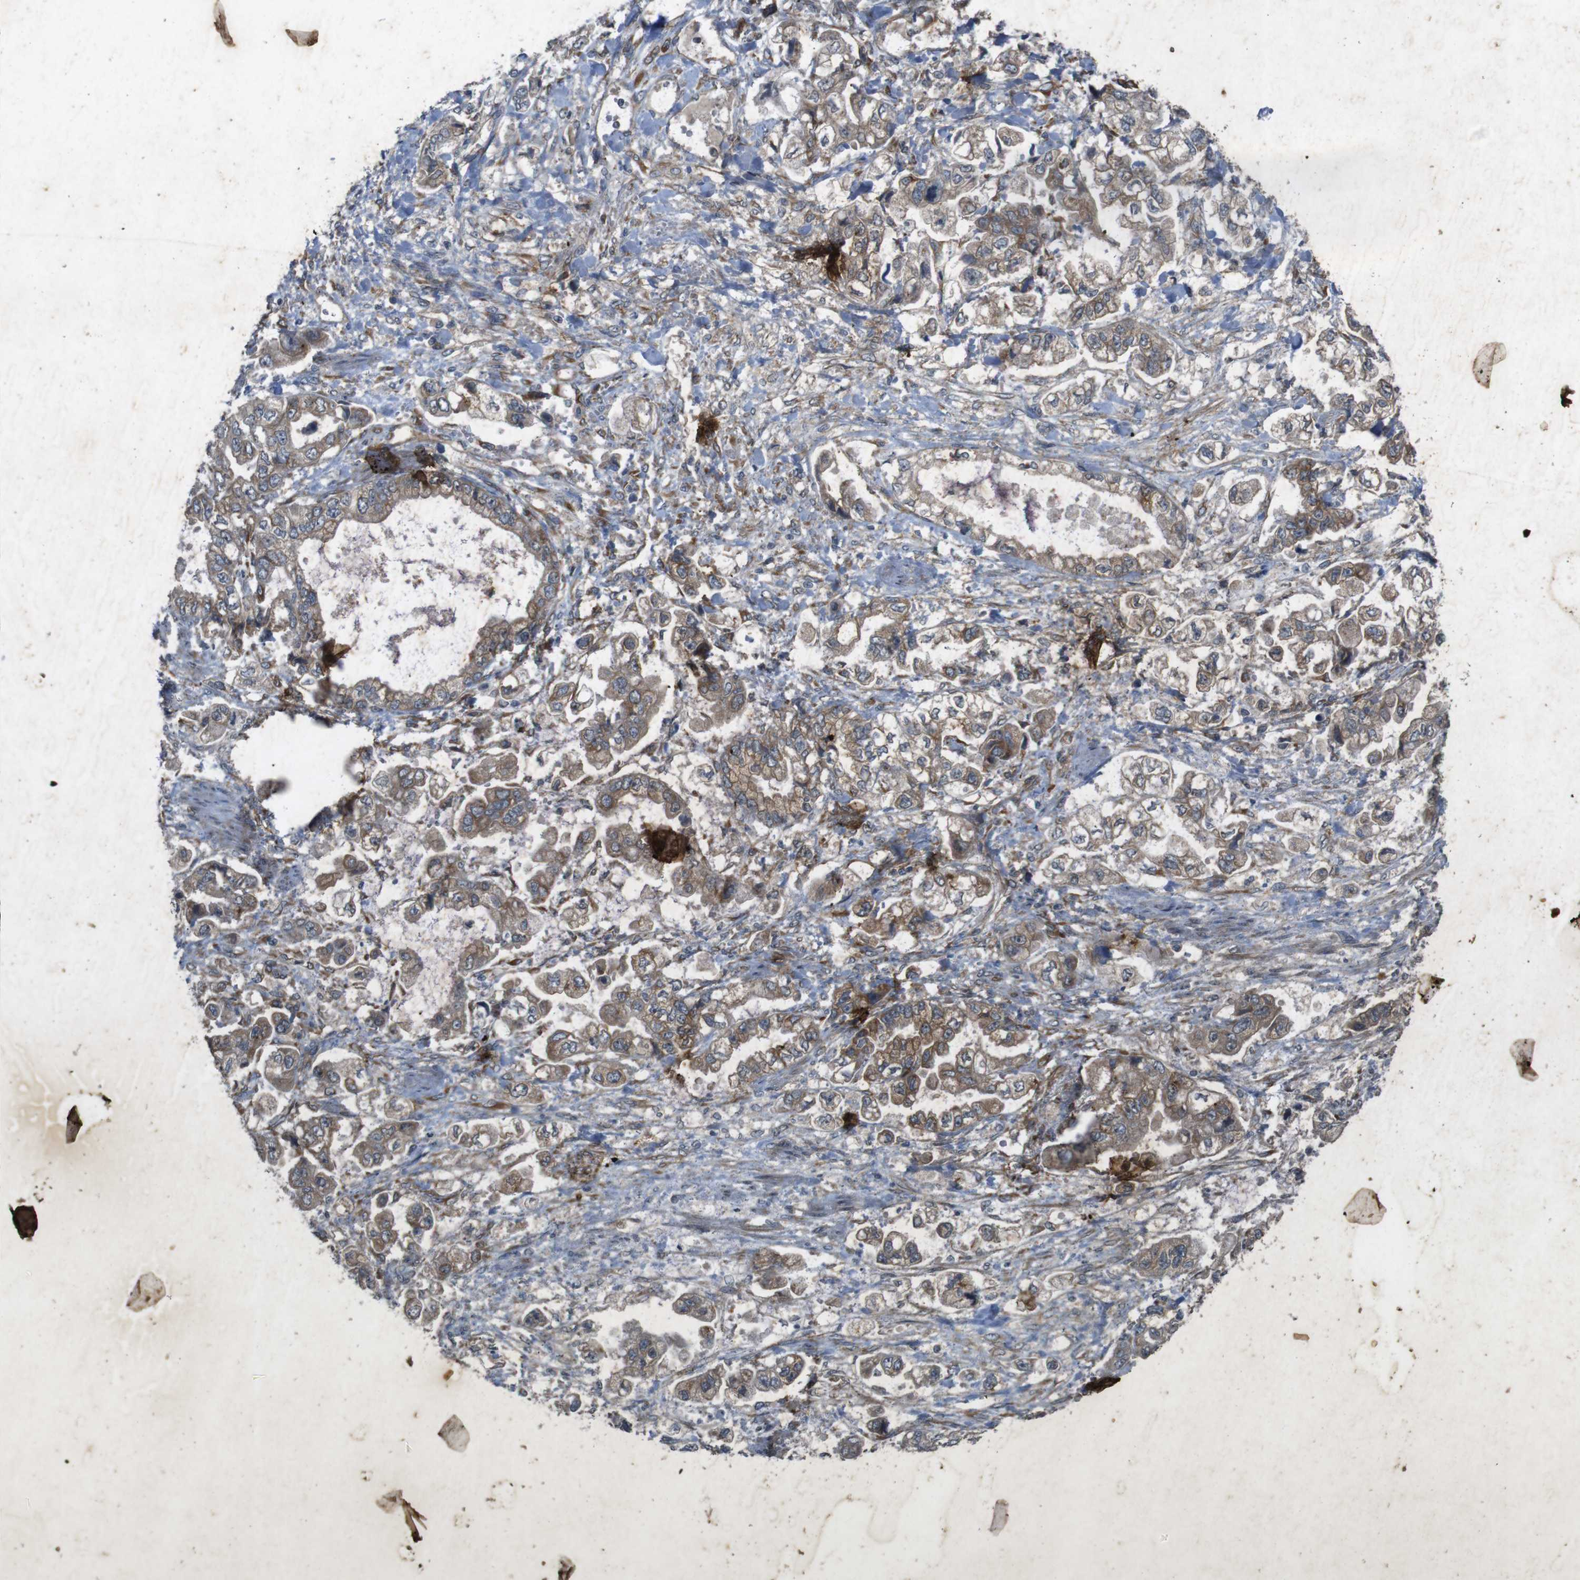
{"staining": {"intensity": "weak", "quantity": "25%-75%", "location": "cytoplasmic/membranous"}, "tissue": "stomach cancer", "cell_type": "Tumor cells", "image_type": "cancer", "snomed": [{"axis": "morphology", "description": "Normal tissue, NOS"}, {"axis": "morphology", "description": "Adenocarcinoma, NOS"}, {"axis": "topography", "description": "Stomach"}], "caption": "This image exhibits IHC staining of adenocarcinoma (stomach), with low weak cytoplasmic/membranous positivity in about 25%-75% of tumor cells.", "gene": "FLCN", "patient": {"sex": "male", "age": 62}}